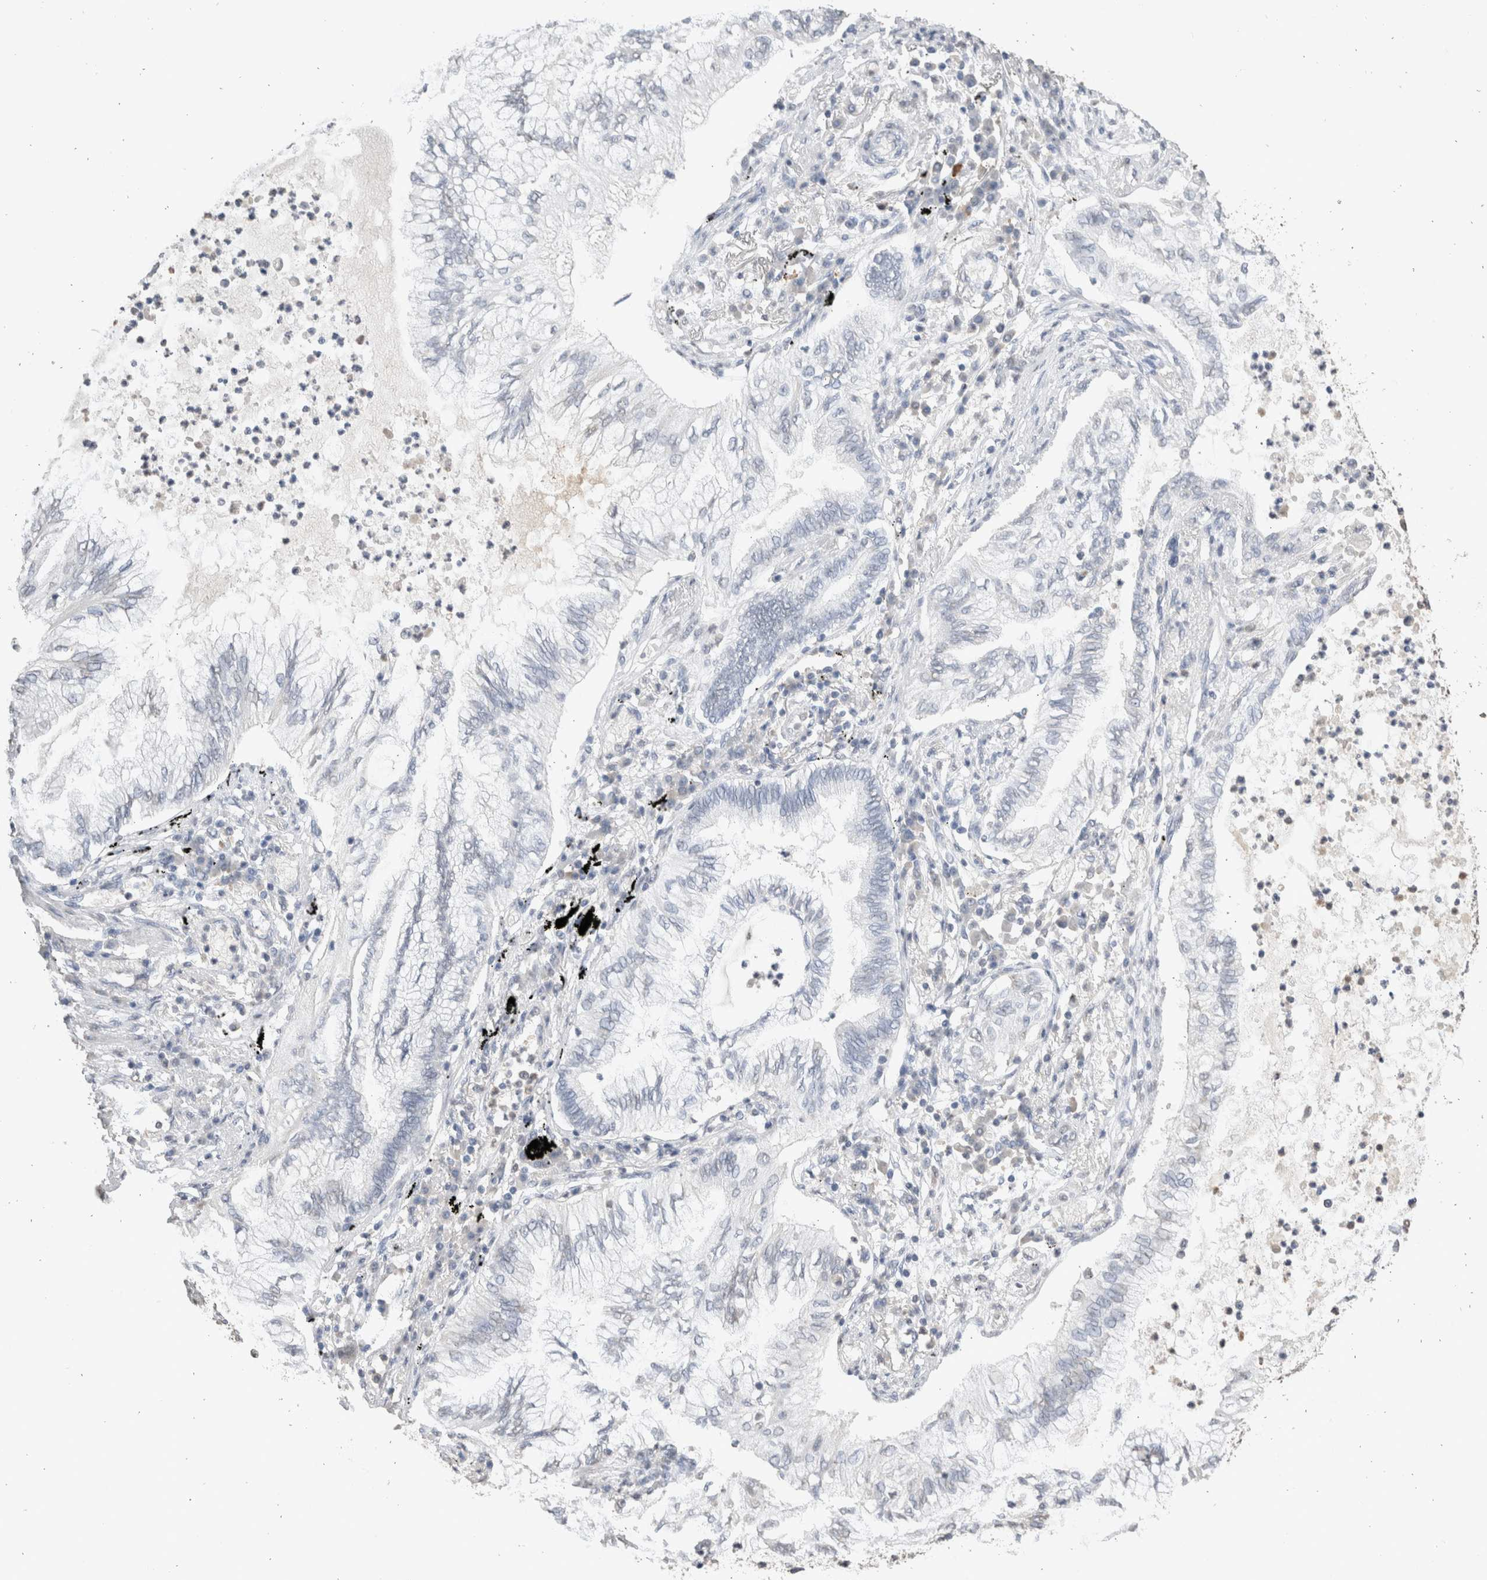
{"staining": {"intensity": "negative", "quantity": "none", "location": "none"}, "tissue": "lung cancer", "cell_type": "Tumor cells", "image_type": "cancer", "snomed": [{"axis": "morphology", "description": "Normal tissue, NOS"}, {"axis": "morphology", "description": "Adenocarcinoma, NOS"}, {"axis": "topography", "description": "Bronchus"}, {"axis": "topography", "description": "Lung"}], "caption": "High magnification brightfield microscopy of lung adenocarcinoma stained with DAB (3,3'-diaminobenzidine) (brown) and counterstained with hematoxylin (blue): tumor cells show no significant positivity.", "gene": "LGALS2", "patient": {"sex": "female", "age": 70}}